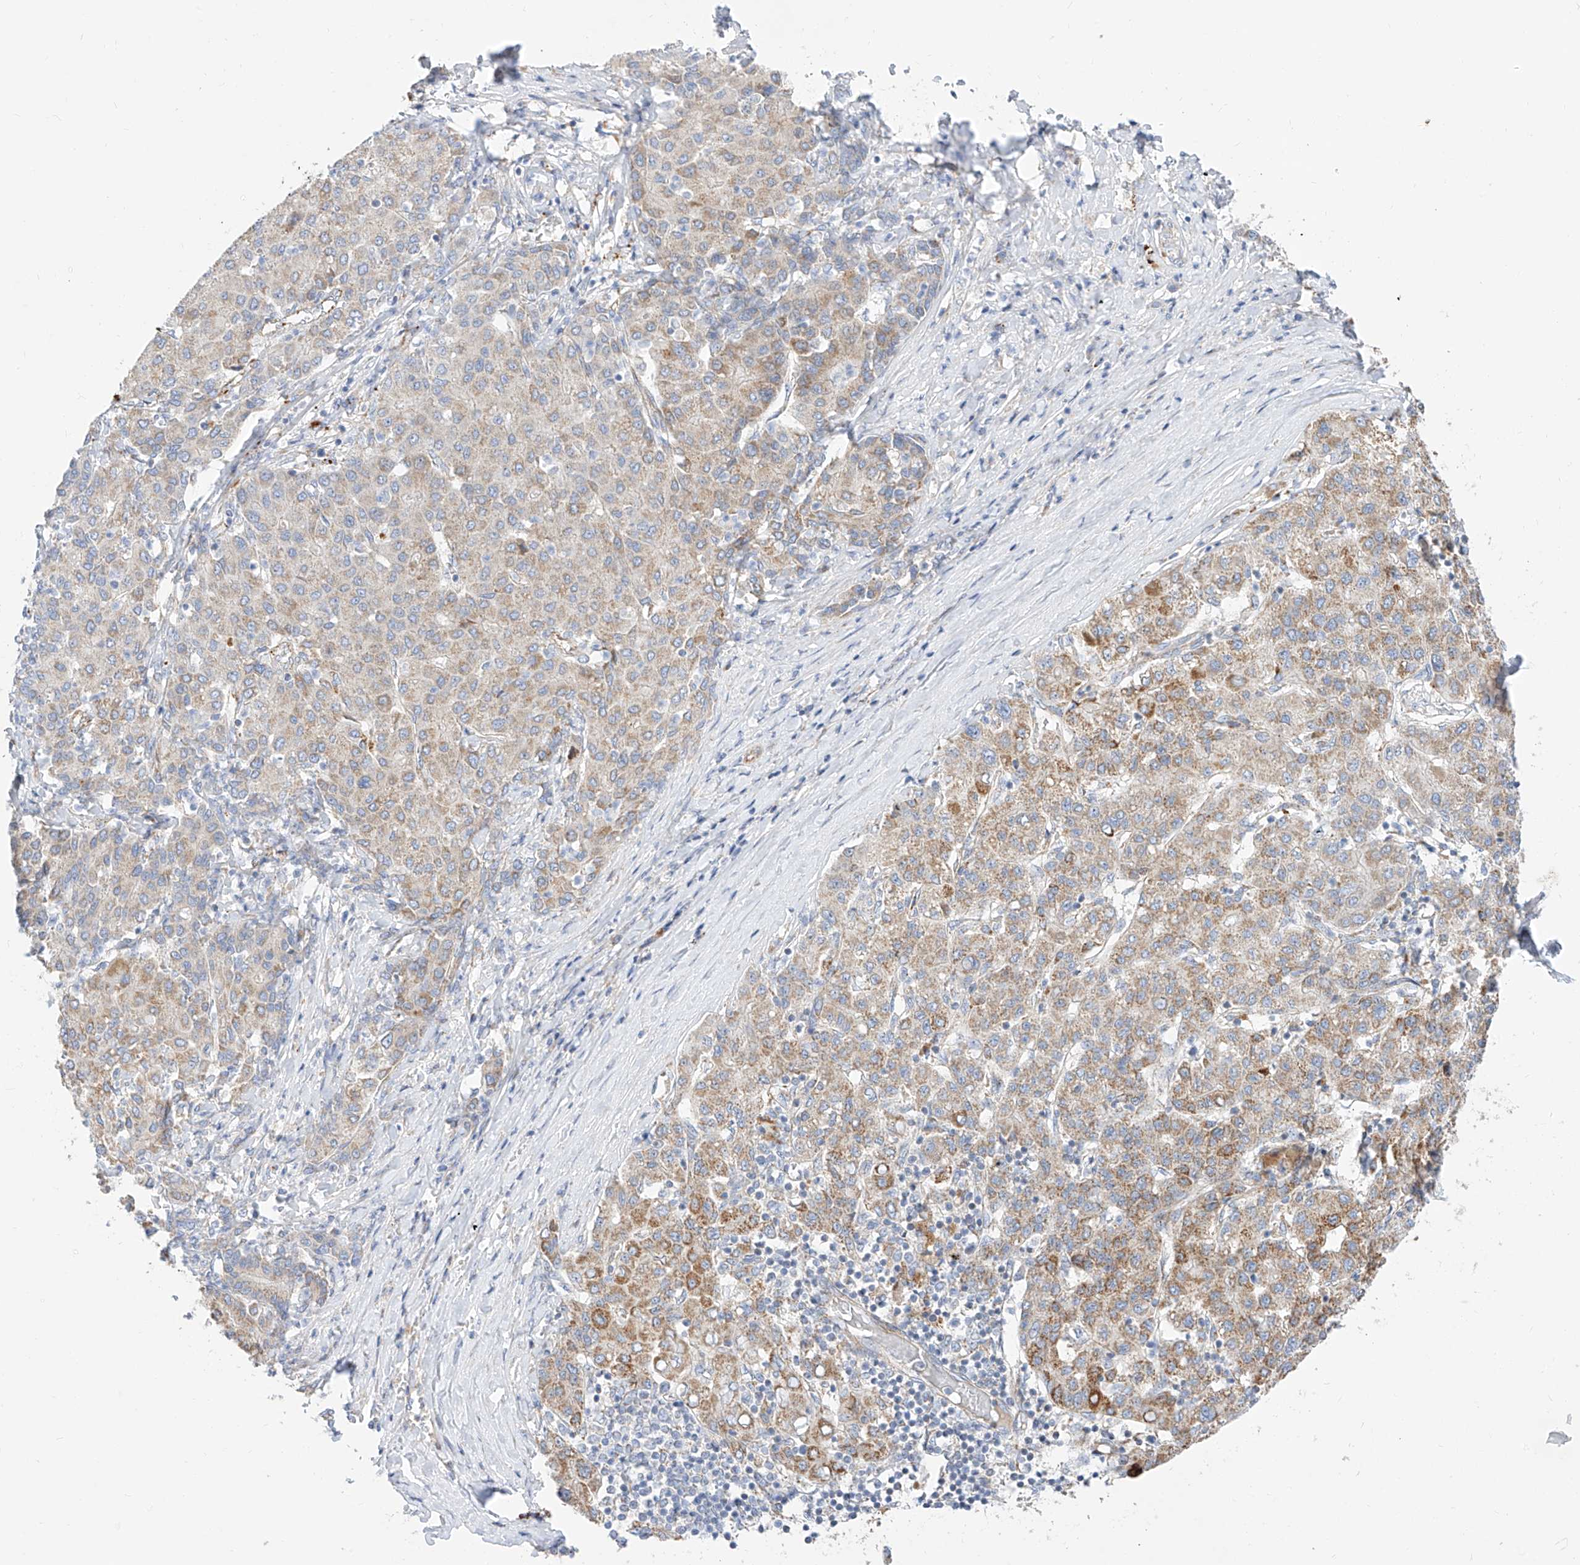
{"staining": {"intensity": "moderate", "quantity": "25%-75%", "location": "cytoplasmic/membranous"}, "tissue": "liver cancer", "cell_type": "Tumor cells", "image_type": "cancer", "snomed": [{"axis": "morphology", "description": "Carcinoma, Hepatocellular, NOS"}, {"axis": "topography", "description": "Liver"}], "caption": "Human liver hepatocellular carcinoma stained with a protein marker demonstrates moderate staining in tumor cells.", "gene": "CST9", "patient": {"sex": "male", "age": 65}}